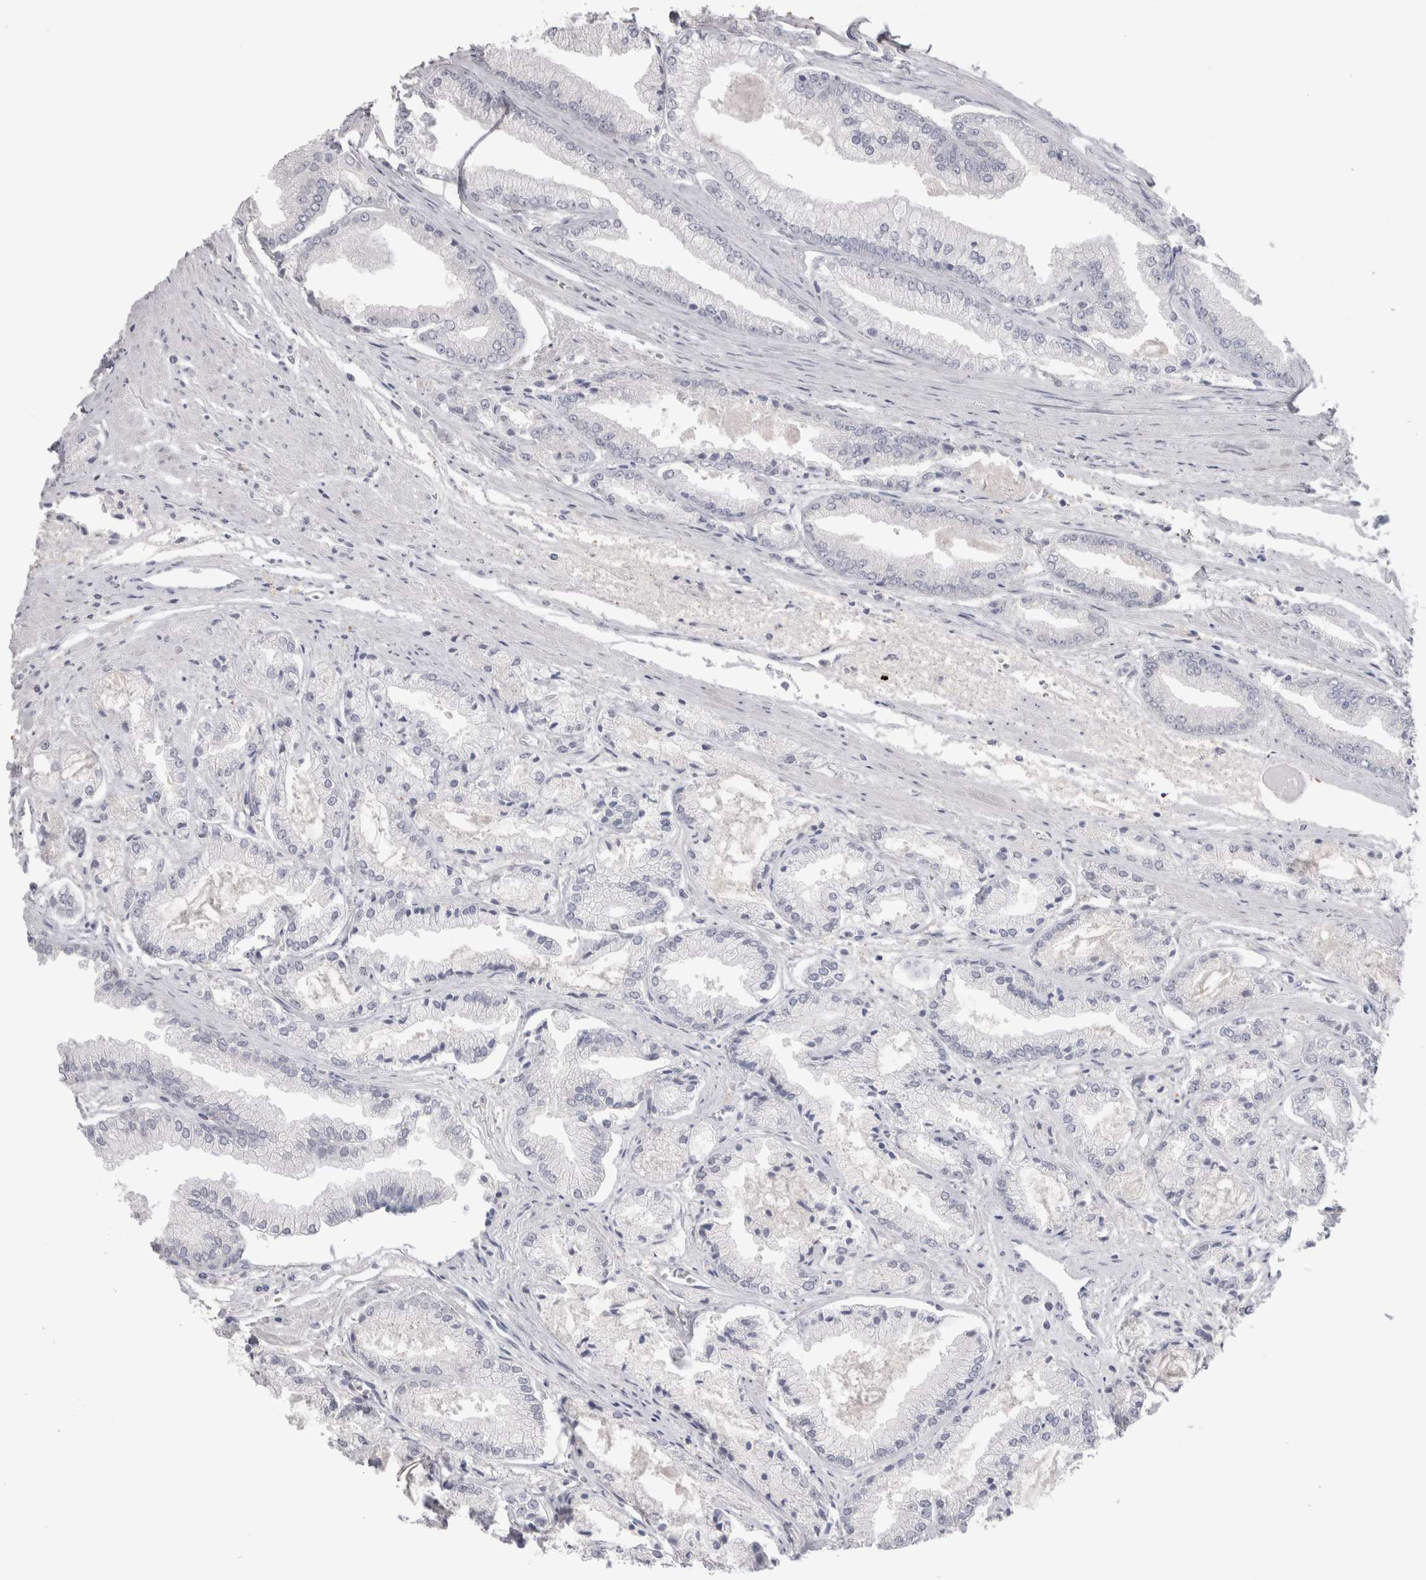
{"staining": {"intensity": "negative", "quantity": "none", "location": "none"}, "tissue": "prostate cancer", "cell_type": "Tumor cells", "image_type": "cancer", "snomed": [{"axis": "morphology", "description": "Adenocarcinoma, Low grade"}, {"axis": "topography", "description": "Prostate"}], "caption": "Adenocarcinoma (low-grade) (prostate) was stained to show a protein in brown. There is no significant expression in tumor cells.", "gene": "SUCNR1", "patient": {"sex": "male", "age": 52}}